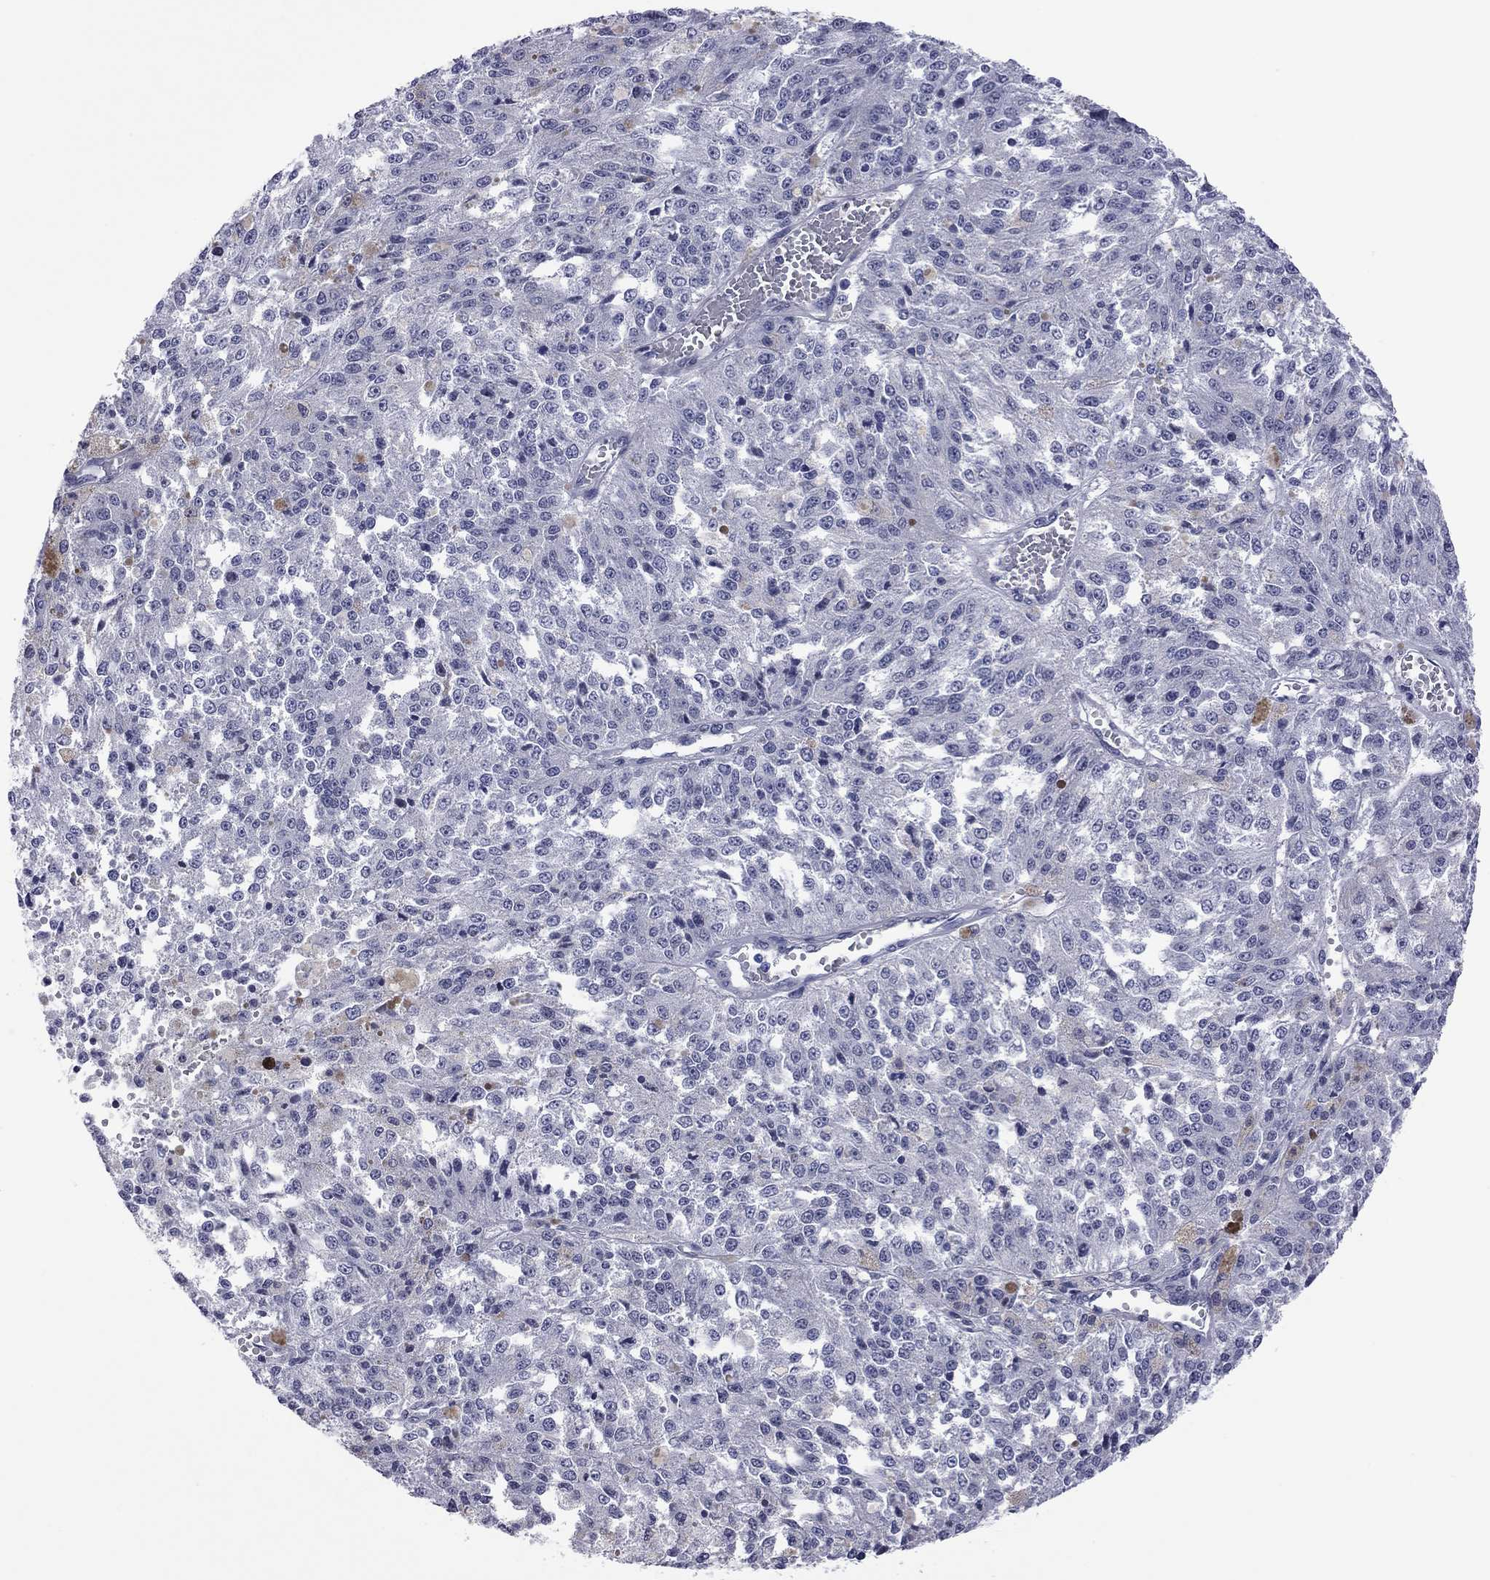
{"staining": {"intensity": "negative", "quantity": "none", "location": "none"}, "tissue": "melanoma", "cell_type": "Tumor cells", "image_type": "cancer", "snomed": [{"axis": "morphology", "description": "Malignant melanoma, Metastatic site"}, {"axis": "topography", "description": "Lymph node"}], "caption": "Image shows no protein staining in tumor cells of malignant melanoma (metastatic site) tissue.", "gene": "POU5F2", "patient": {"sex": "female", "age": 64}}